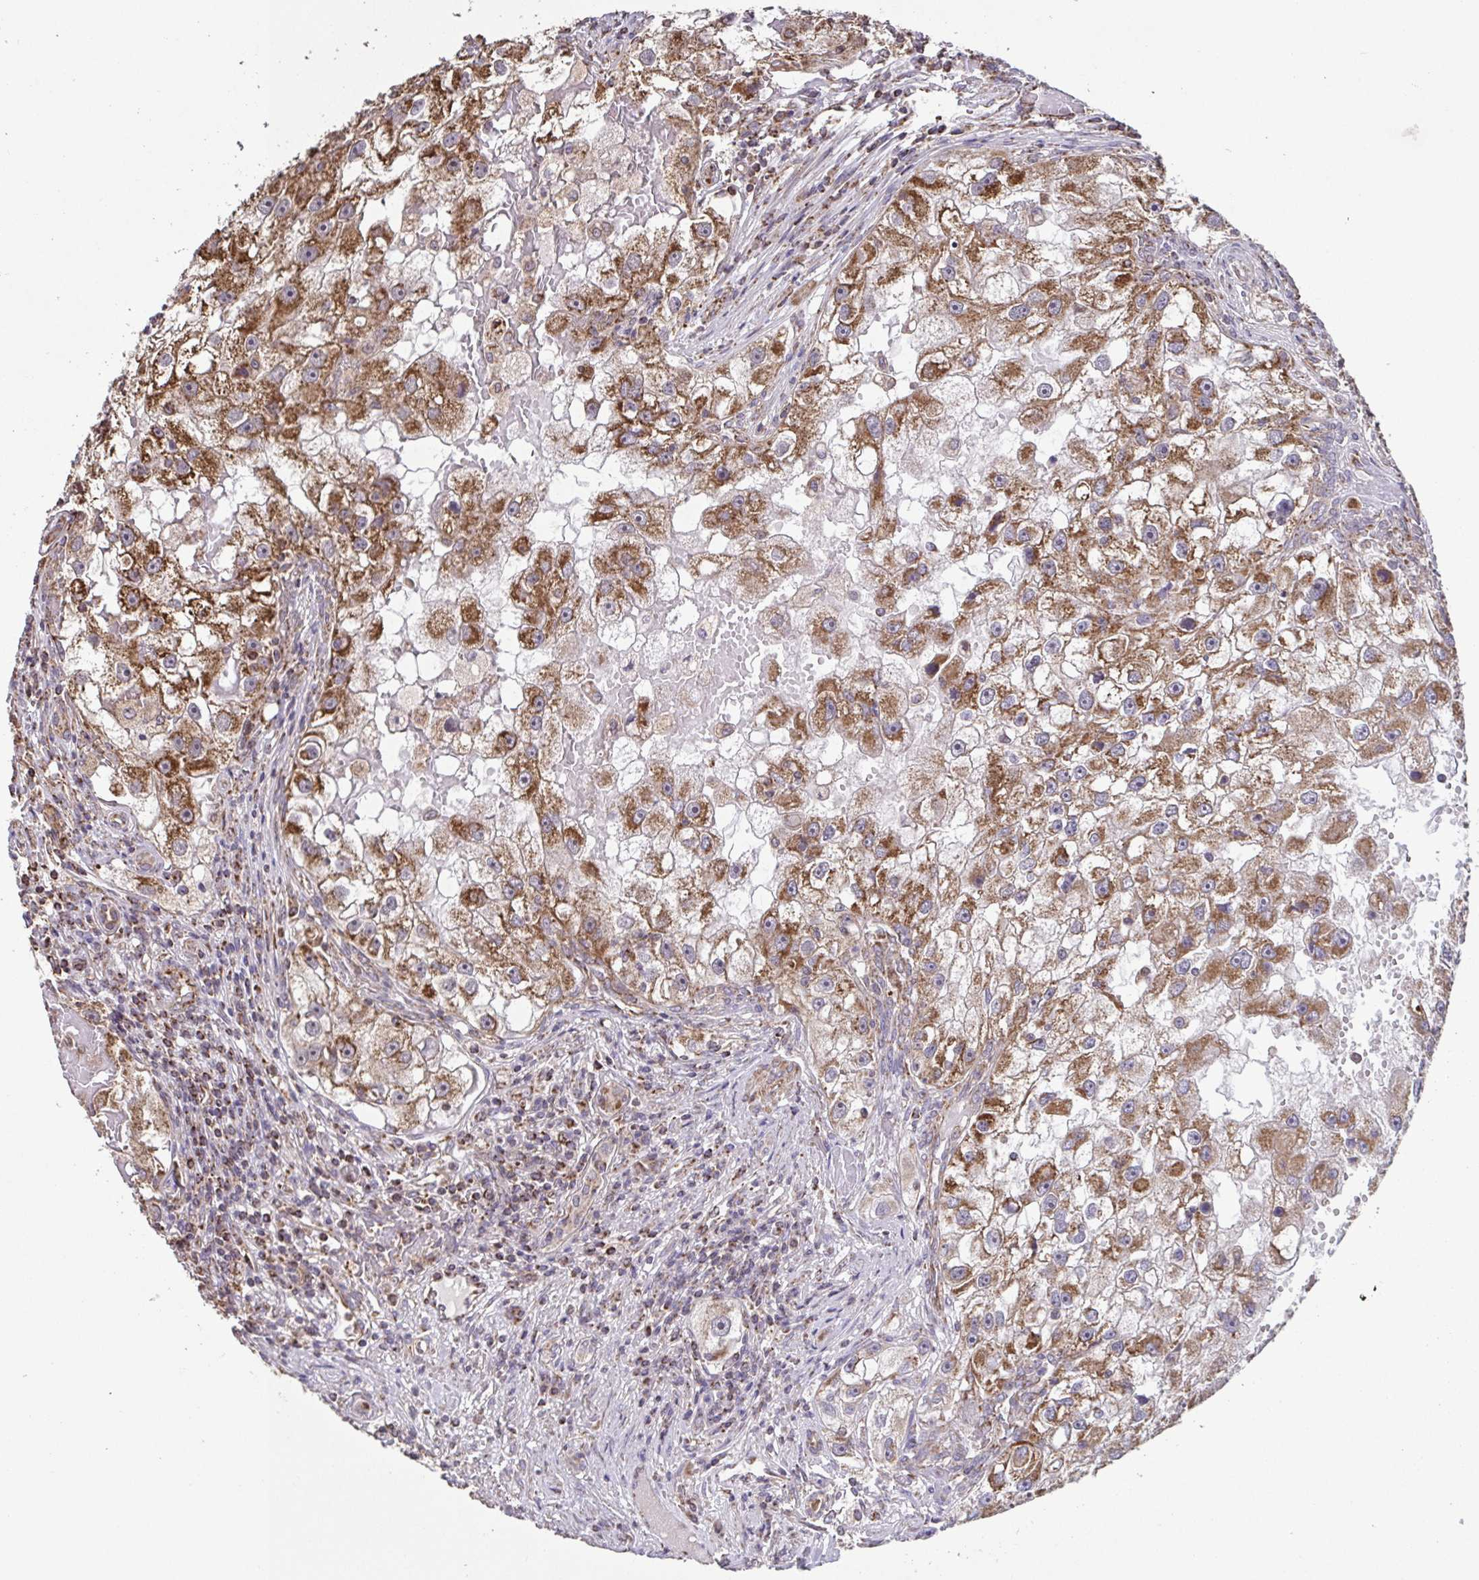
{"staining": {"intensity": "moderate", "quantity": ">75%", "location": "cytoplasmic/membranous"}, "tissue": "renal cancer", "cell_type": "Tumor cells", "image_type": "cancer", "snomed": [{"axis": "morphology", "description": "Adenocarcinoma, NOS"}, {"axis": "topography", "description": "Kidney"}], "caption": "Adenocarcinoma (renal) stained for a protein demonstrates moderate cytoplasmic/membranous positivity in tumor cells.", "gene": "DIP2B", "patient": {"sex": "male", "age": 63}}